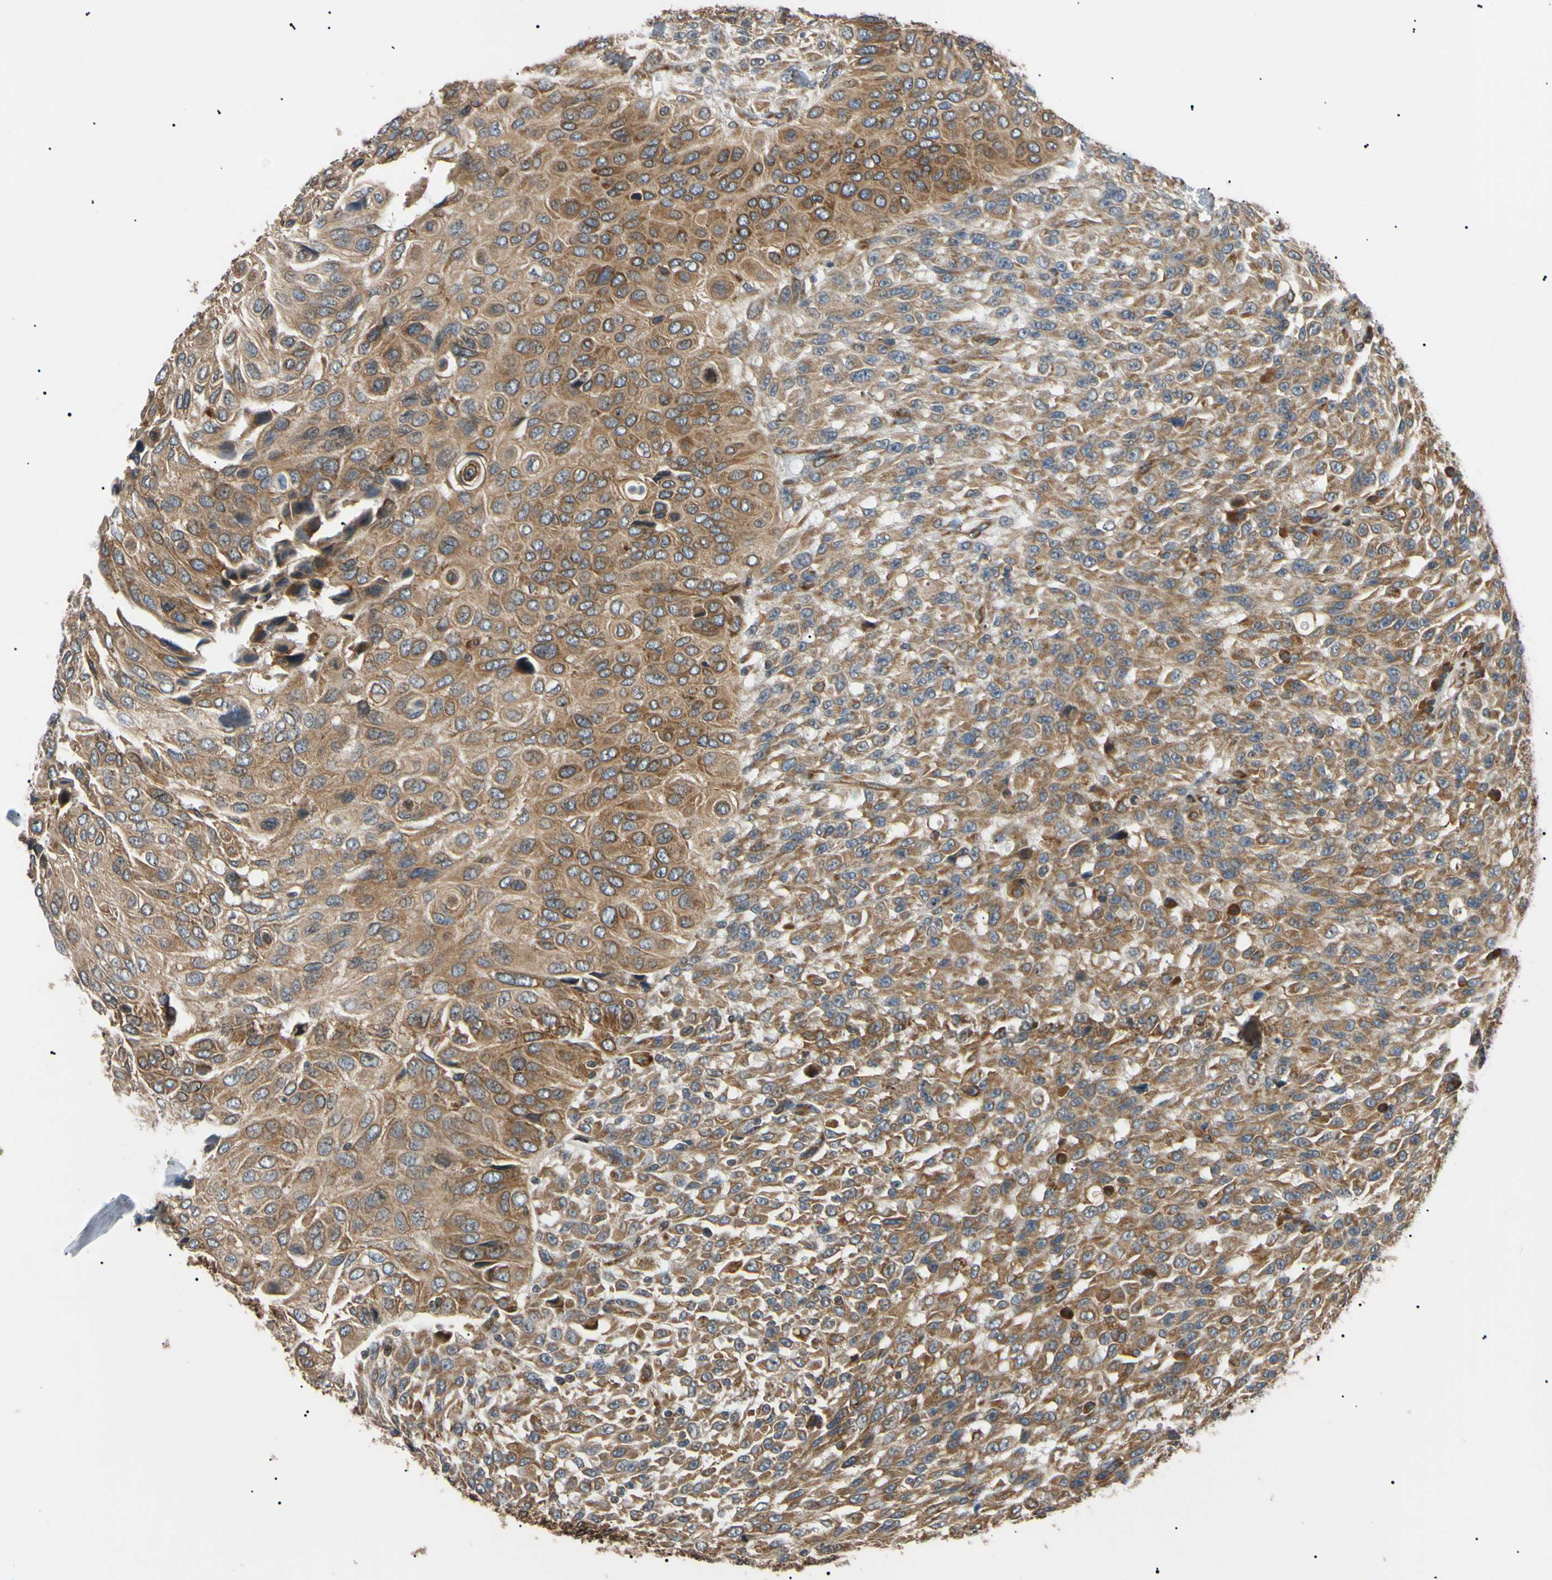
{"staining": {"intensity": "moderate", "quantity": ">75%", "location": "cytoplasmic/membranous"}, "tissue": "urothelial cancer", "cell_type": "Tumor cells", "image_type": "cancer", "snomed": [{"axis": "morphology", "description": "Urothelial carcinoma, High grade"}, {"axis": "topography", "description": "Urinary bladder"}], "caption": "IHC of human high-grade urothelial carcinoma demonstrates medium levels of moderate cytoplasmic/membranous expression in approximately >75% of tumor cells.", "gene": "VAPA", "patient": {"sex": "male", "age": 66}}